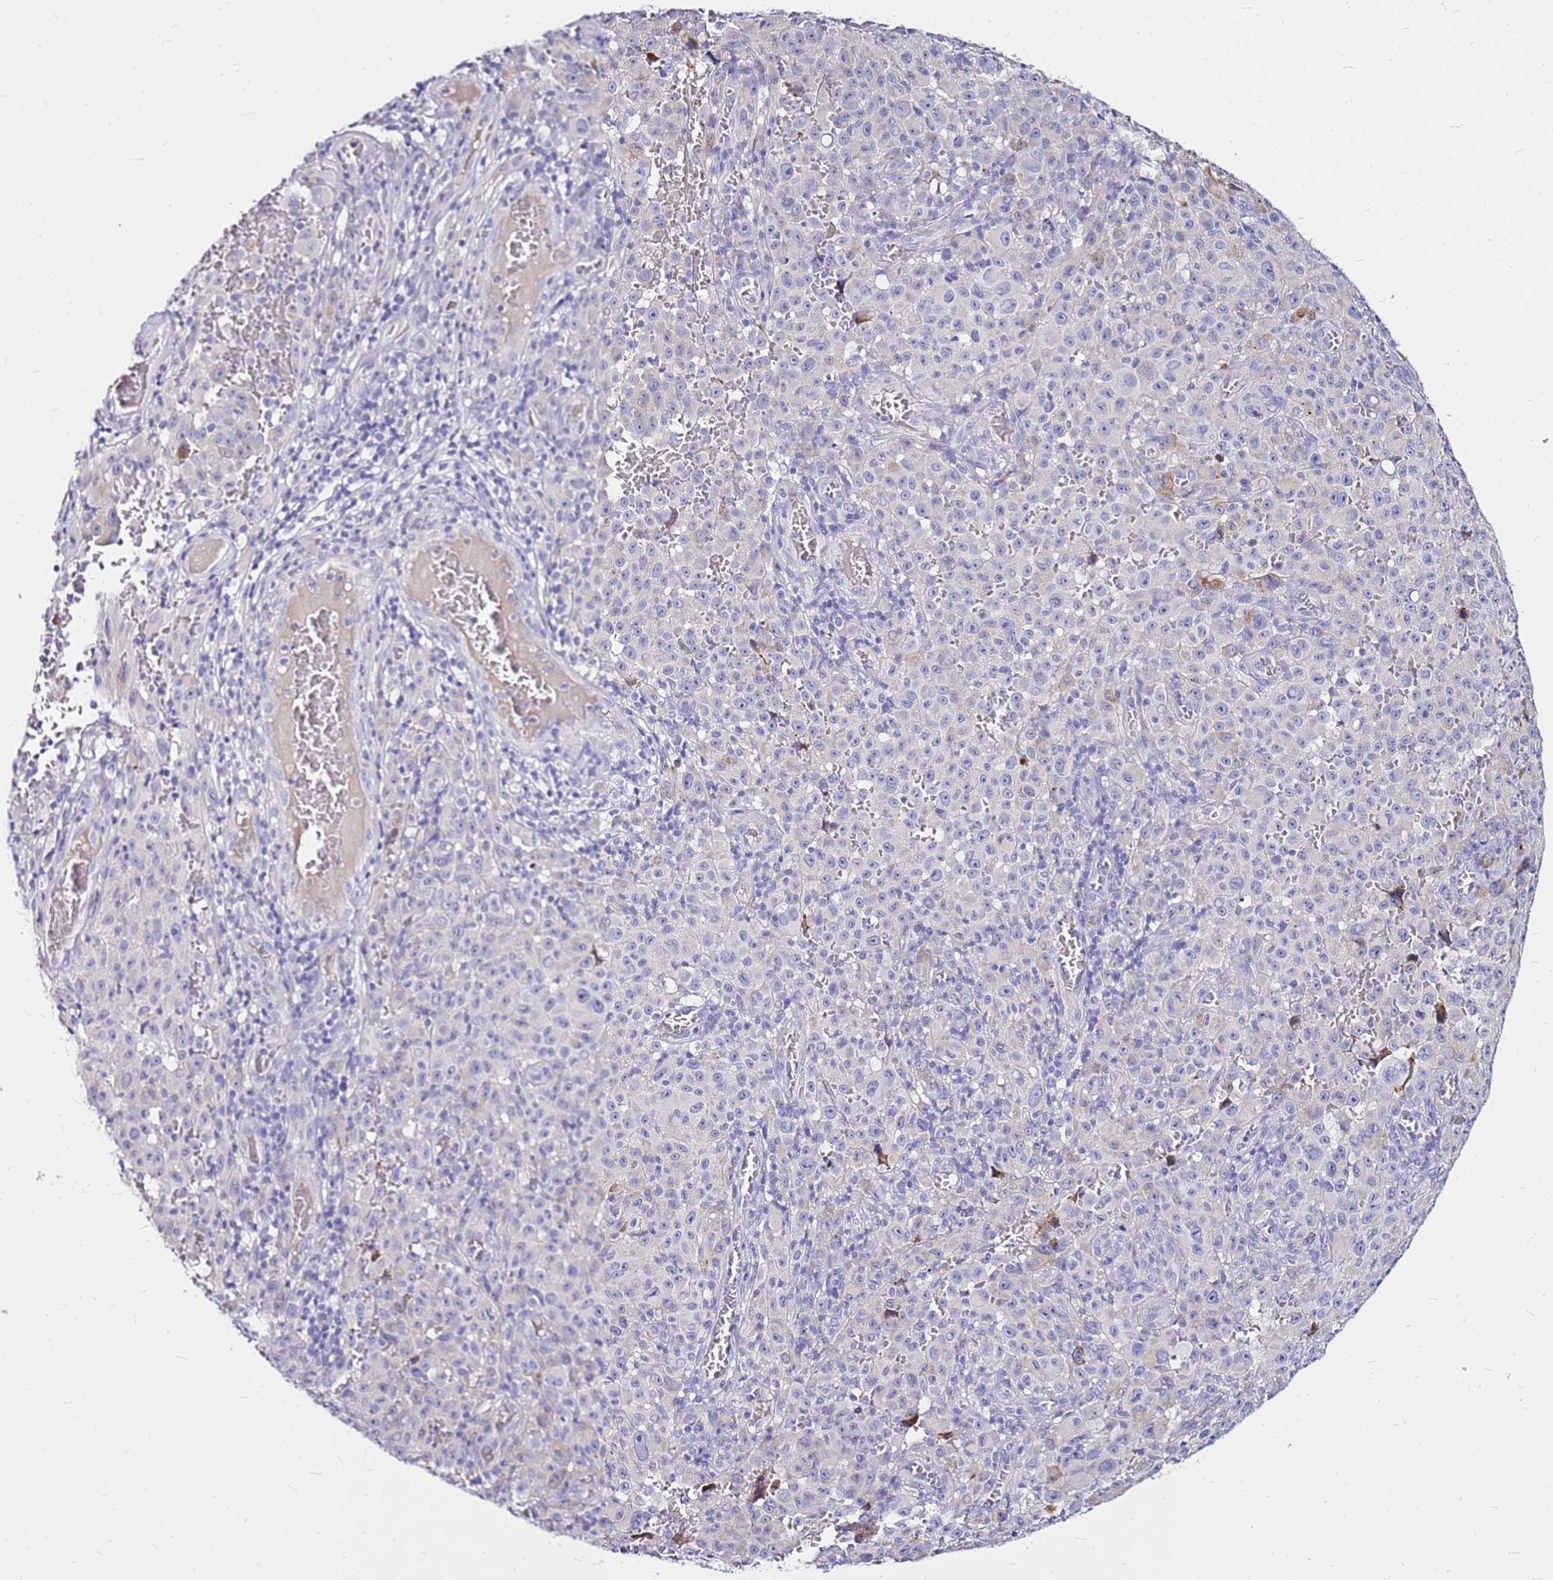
{"staining": {"intensity": "negative", "quantity": "none", "location": "none"}, "tissue": "melanoma", "cell_type": "Tumor cells", "image_type": "cancer", "snomed": [{"axis": "morphology", "description": "Malignant melanoma, NOS"}, {"axis": "topography", "description": "Skin"}], "caption": "There is no significant staining in tumor cells of melanoma.", "gene": "CASD1", "patient": {"sex": "female", "age": 82}}